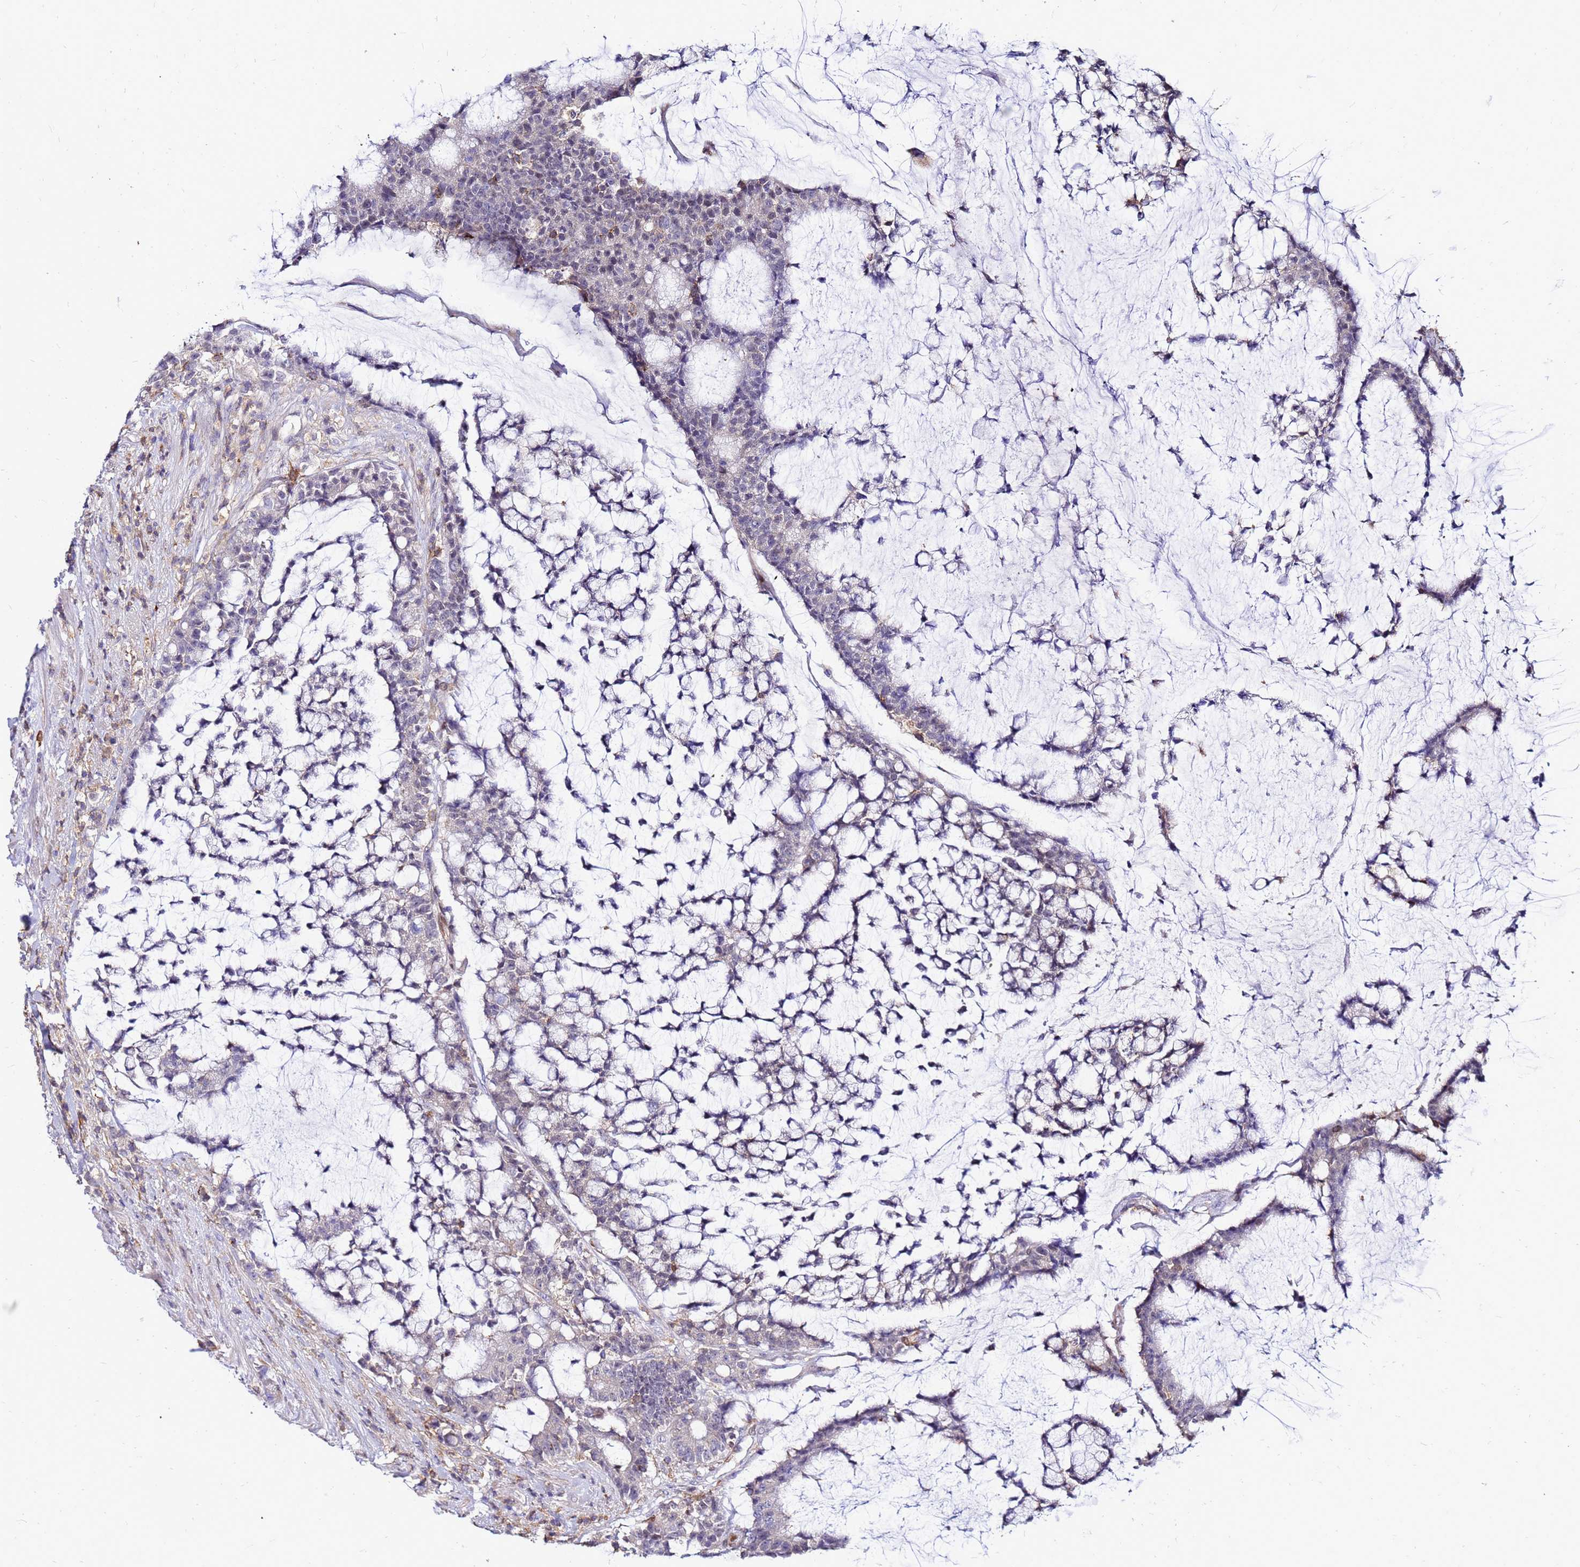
{"staining": {"intensity": "negative", "quantity": "none", "location": "none"}, "tissue": "colorectal cancer", "cell_type": "Tumor cells", "image_type": "cancer", "snomed": [{"axis": "morphology", "description": "Adenocarcinoma, NOS"}, {"axis": "topography", "description": "Colon"}], "caption": "High magnification brightfield microscopy of adenocarcinoma (colorectal) stained with DAB (brown) and counterstained with hematoxylin (blue): tumor cells show no significant staining. (DAB IHC visualized using brightfield microscopy, high magnification).", "gene": "DBNDD2", "patient": {"sex": "female", "age": 84}}